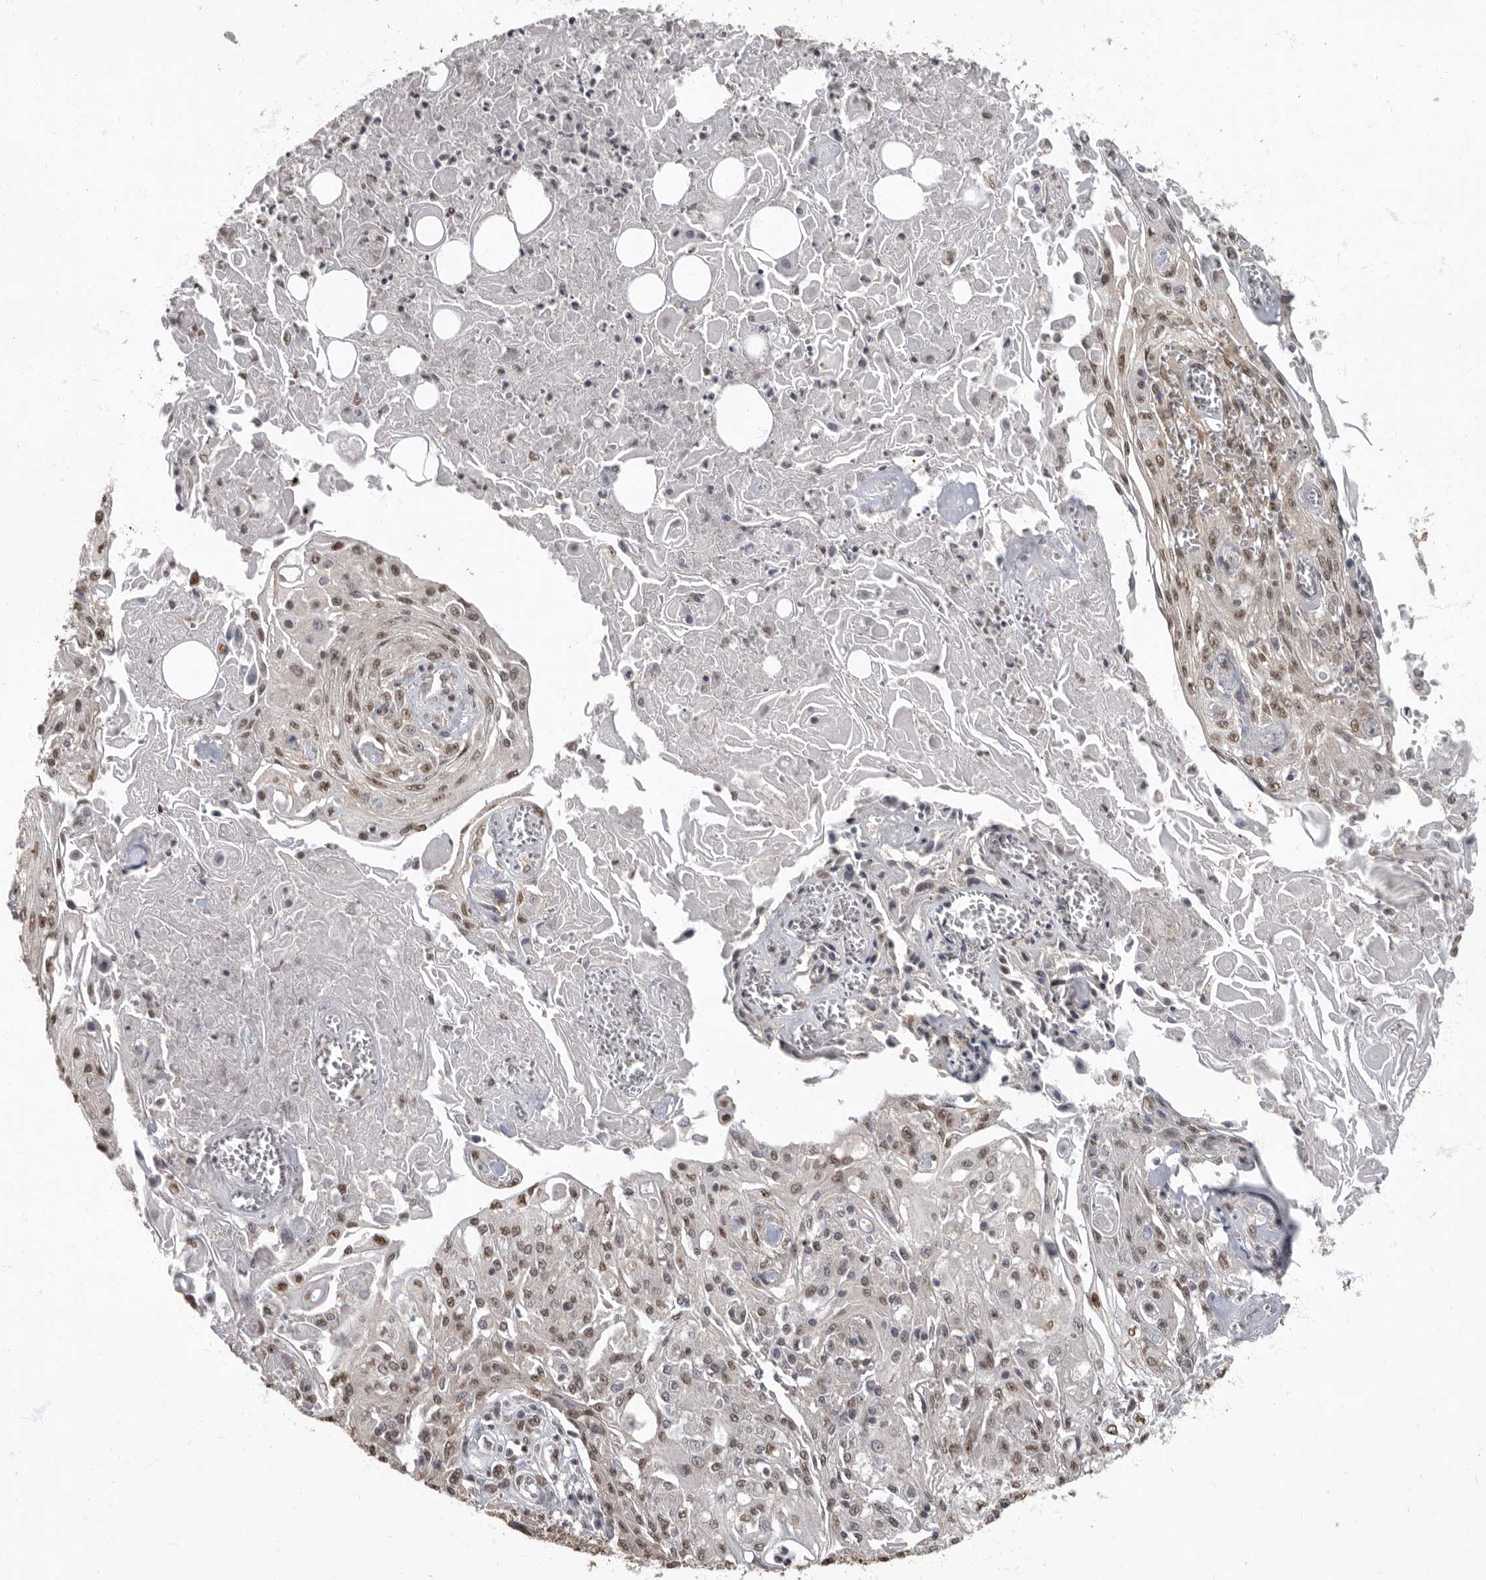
{"staining": {"intensity": "moderate", "quantity": ">75%", "location": "nuclear"}, "tissue": "skin cancer", "cell_type": "Tumor cells", "image_type": "cancer", "snomed": [{"axis": "morphology", "description": "Squamous cell carcinoma, NOS"}, {"axis": "morphology", "description": "Squamous cell carcinoma, metastatic, NOS"}, {"axis": "topography", "description": "Skin"}, {"axis": "topography", "description": "Lymph node"}], "caption": "Immunohistochemical staining of human skin cancer exhibits medium levels of moderate nuclear protein expression in approximately >75% of tumor cells.", "gene": "NBL1", "patient": {"sex": "male", "age": 75}}